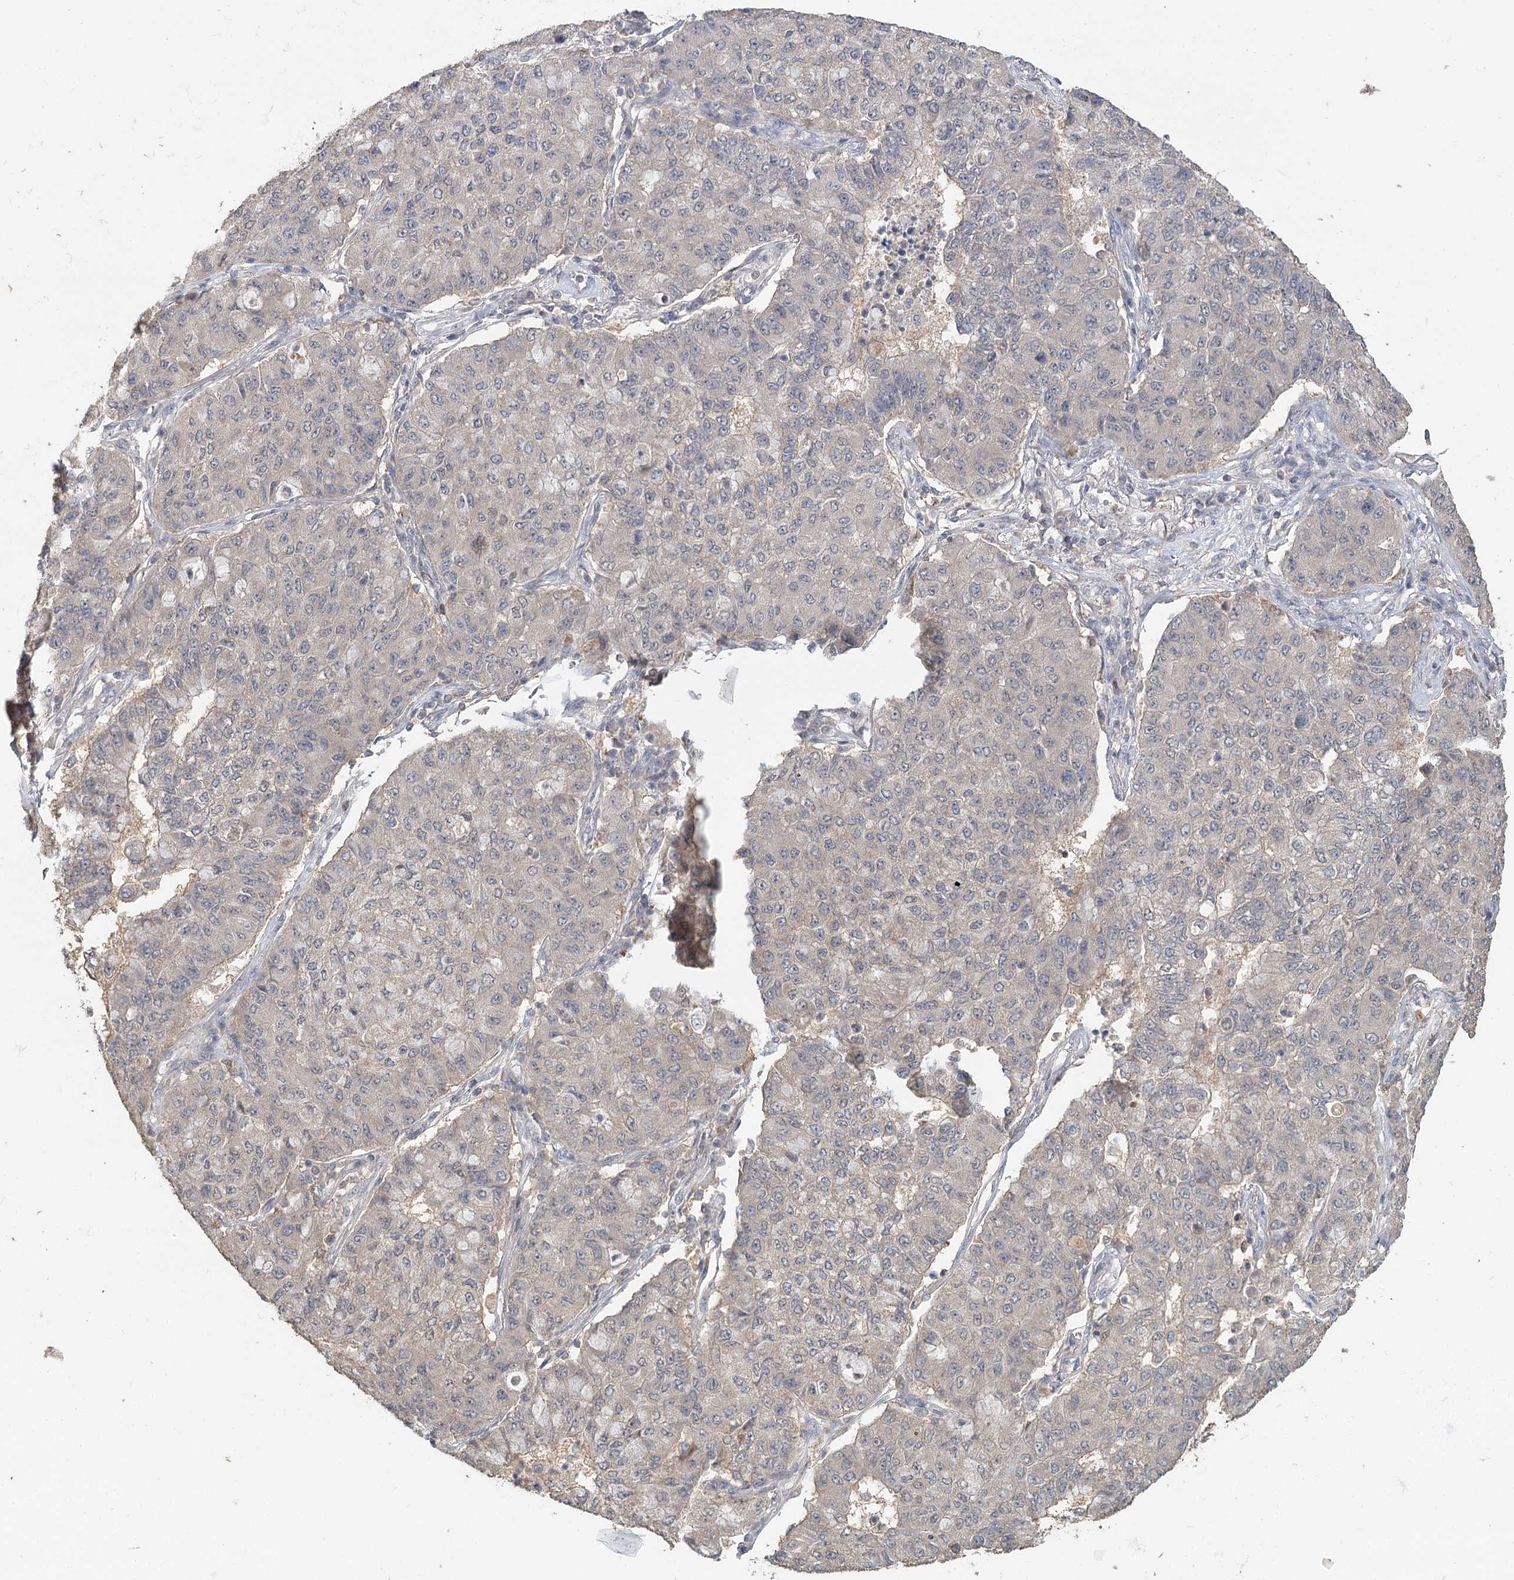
{"staining": {"intensity": "negative", "quantity": "none", "location": "none"}, "tissue": "lung cancer", "cell_type": "Tumor cells", "image_type": "cancer", "snomed": [{"axis": "morphology", "description": "Squamous cell carcinoma, NOS"}, {"axis": "topography", "description": "Lung"}], "caption": "Immunohistochemistry (IHC) photomicrograph of neoplastic tissue: squamous cell carcinoma (lung) stained with DAB (3,3'-diaminobenzidine) shows no significant protein expression in tumor cells.", "gene": "ADK", "patient": {"sex": "male", "age": 74}}